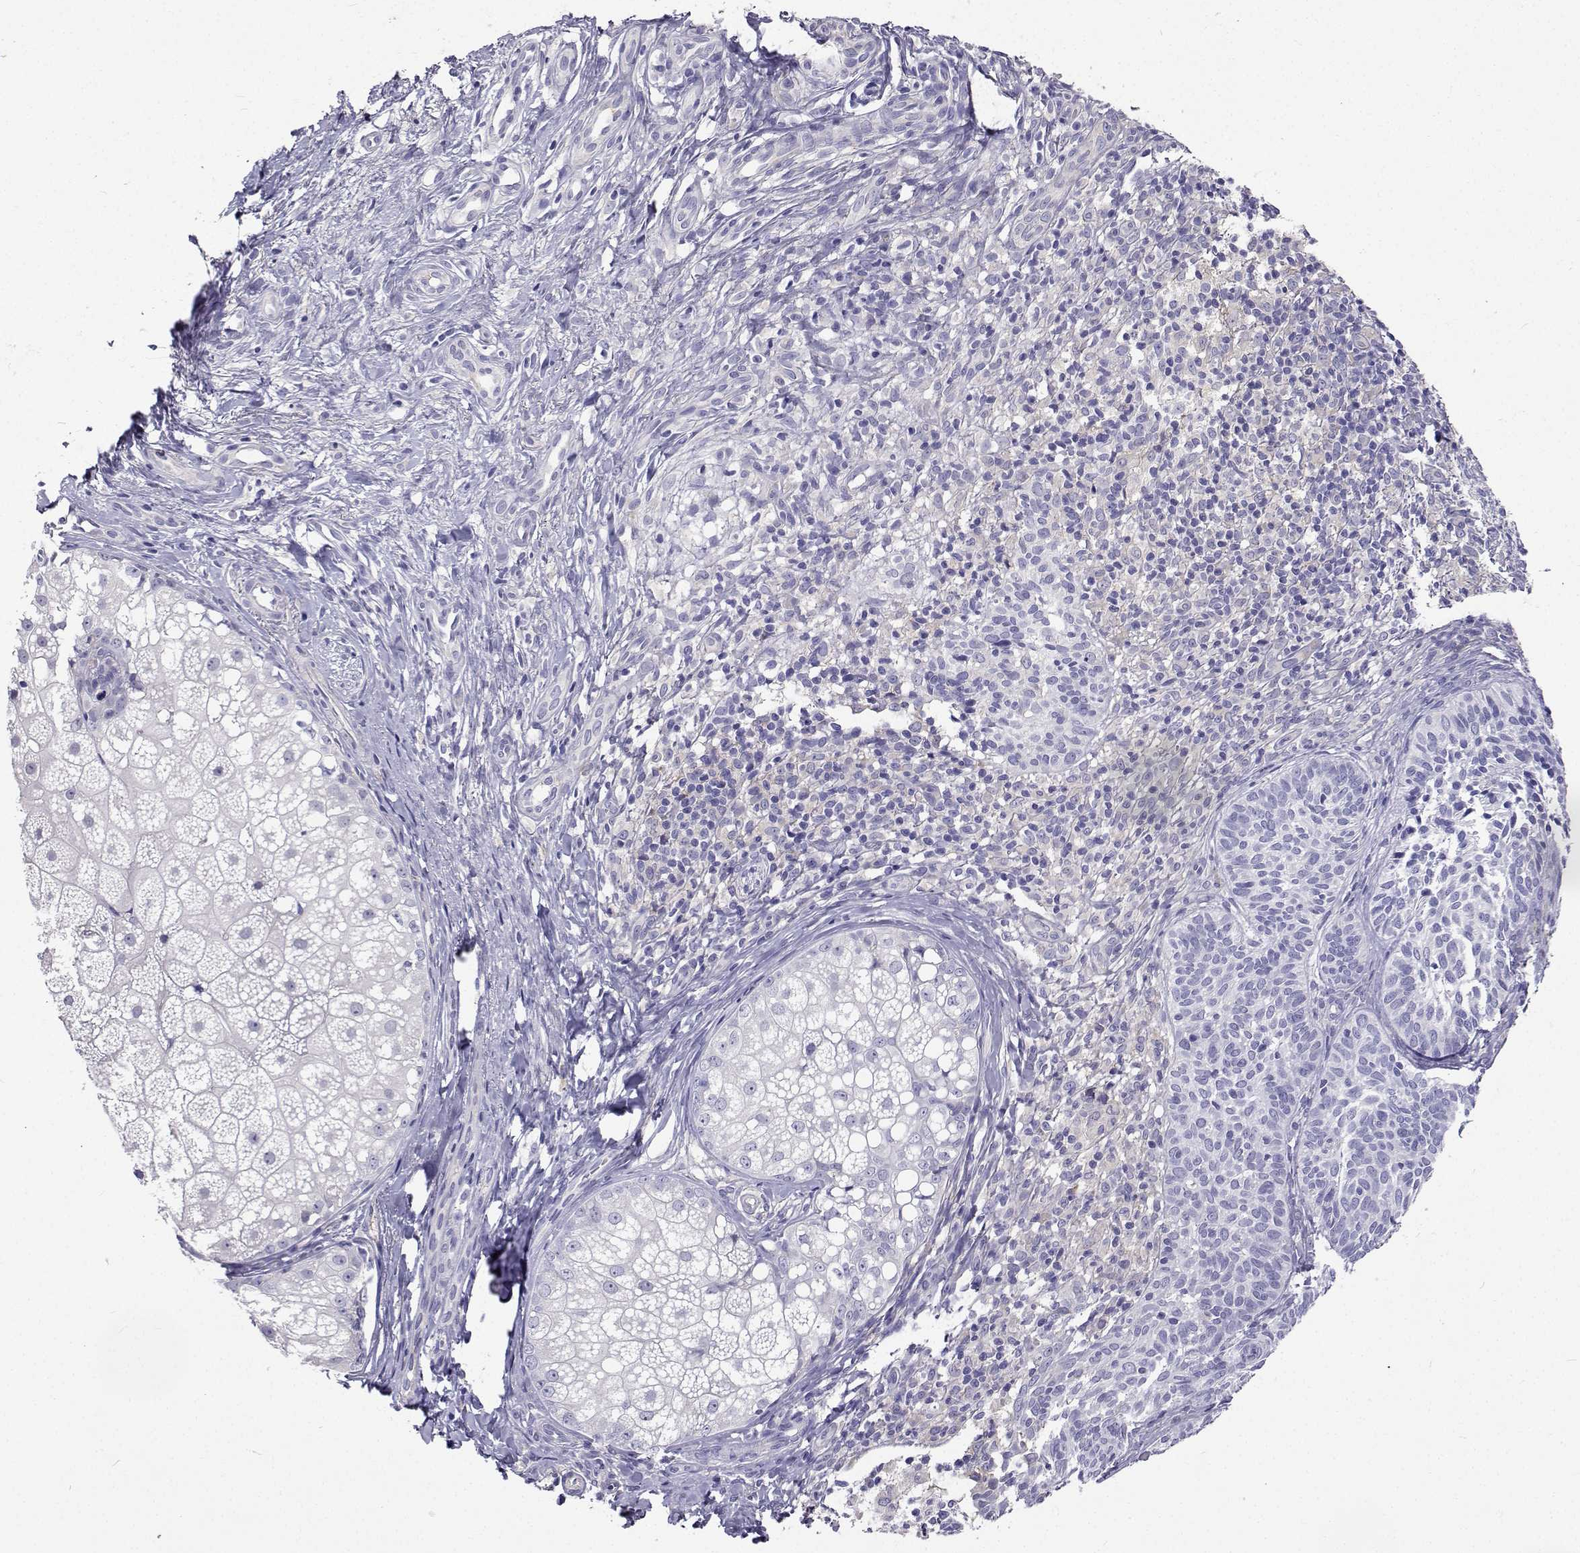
{"staining": {"intensity": "negative", "quantity": "none", "location": "none"}, "tissue": "skin cancer", "cell_type": "Tumor cells", "image_type": "cancer", "snomed": [{"axis": "morphology", "description": "Basal cell carcinoma"}, {"axis": "topography", "description": "Skin"}], "caption": "Immunohistochemistry photomicrograph of skin cancer (basal cell carcinoma) stained for a protein (brown), which displays no positivity in tumor cells.", "gene": "LHFPL7", "patient": {"sex": "male", "age": 57}}